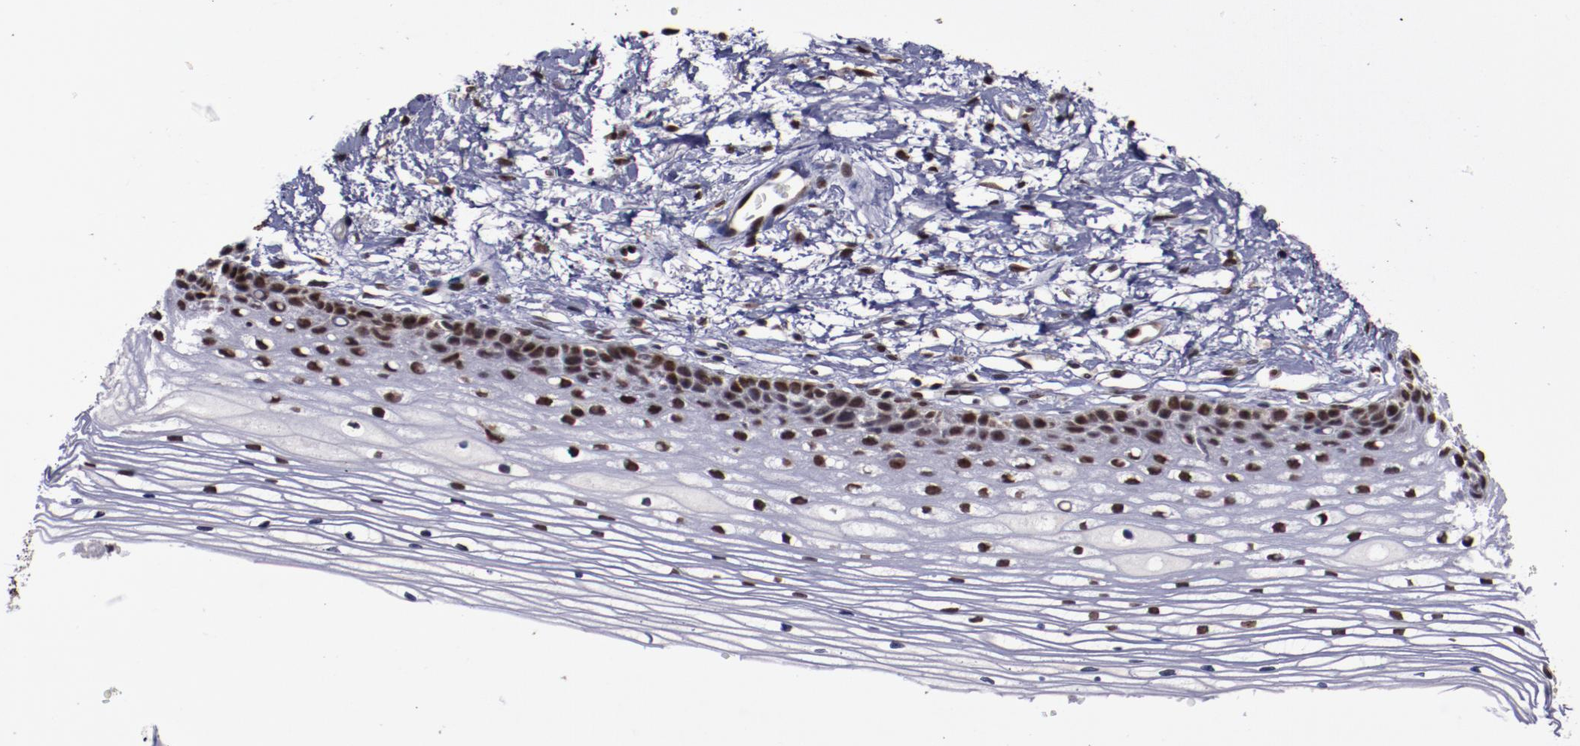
{"staining": {"intensity": "moderate", "quantity": ">75%", "location": "nuclear"}, "tissue": "cervix", "cell_type": "Glandular cells", "image_type": "normal", "snomed": [{"axis": "morphology", "description": "Normal tissue, NOS"}, {"axis": "topography", "description": "Cervix"}], "caption": "Brown immunohistochemical staining in benign cervix shows moderate nuclear positivity in approximately >75% of glandular cells.", "gene": "APEX1", "patient": {"sex": "female", "age": 77}}